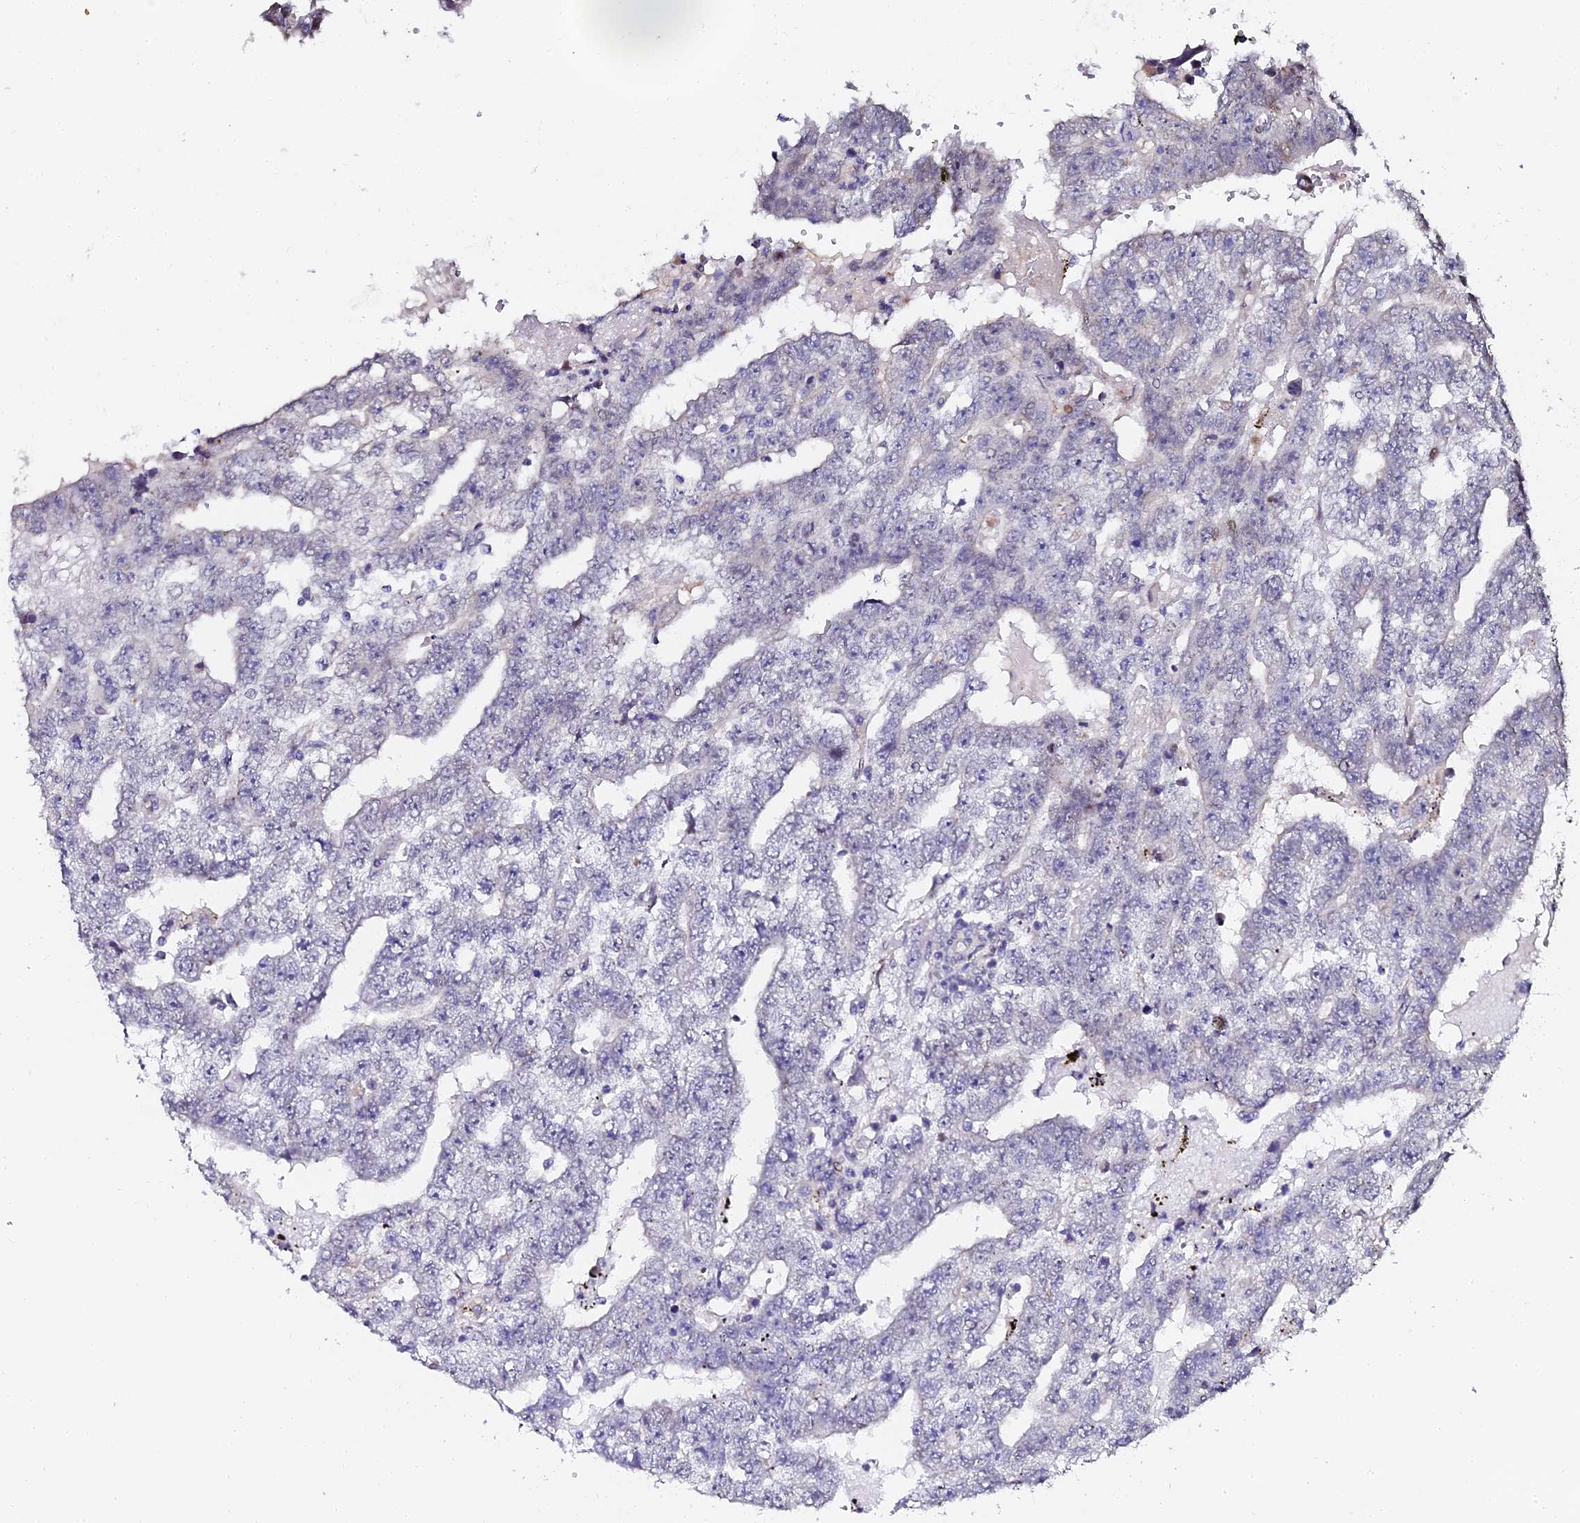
{"staining": {"intensity": "negative", "quantity": "none", "location": "none"}, "tissue": "testis cancer", "cell_type": "Tumor cells", "image_type": "cancer", "snomed": [{"axis": "morphology", "description": "Carcinoma, Embryonal, NOS"}, {"axis": "topography", "description": "Testis"}], "caption": "High magnification brightfield microscopy of testis cancer stained with DAB (brown) and counterstained with hematoxylin (blue): tumor cells show no significant positivity.", "gene": "GPN3", "patient": {"sex": "male", "age": 25}}